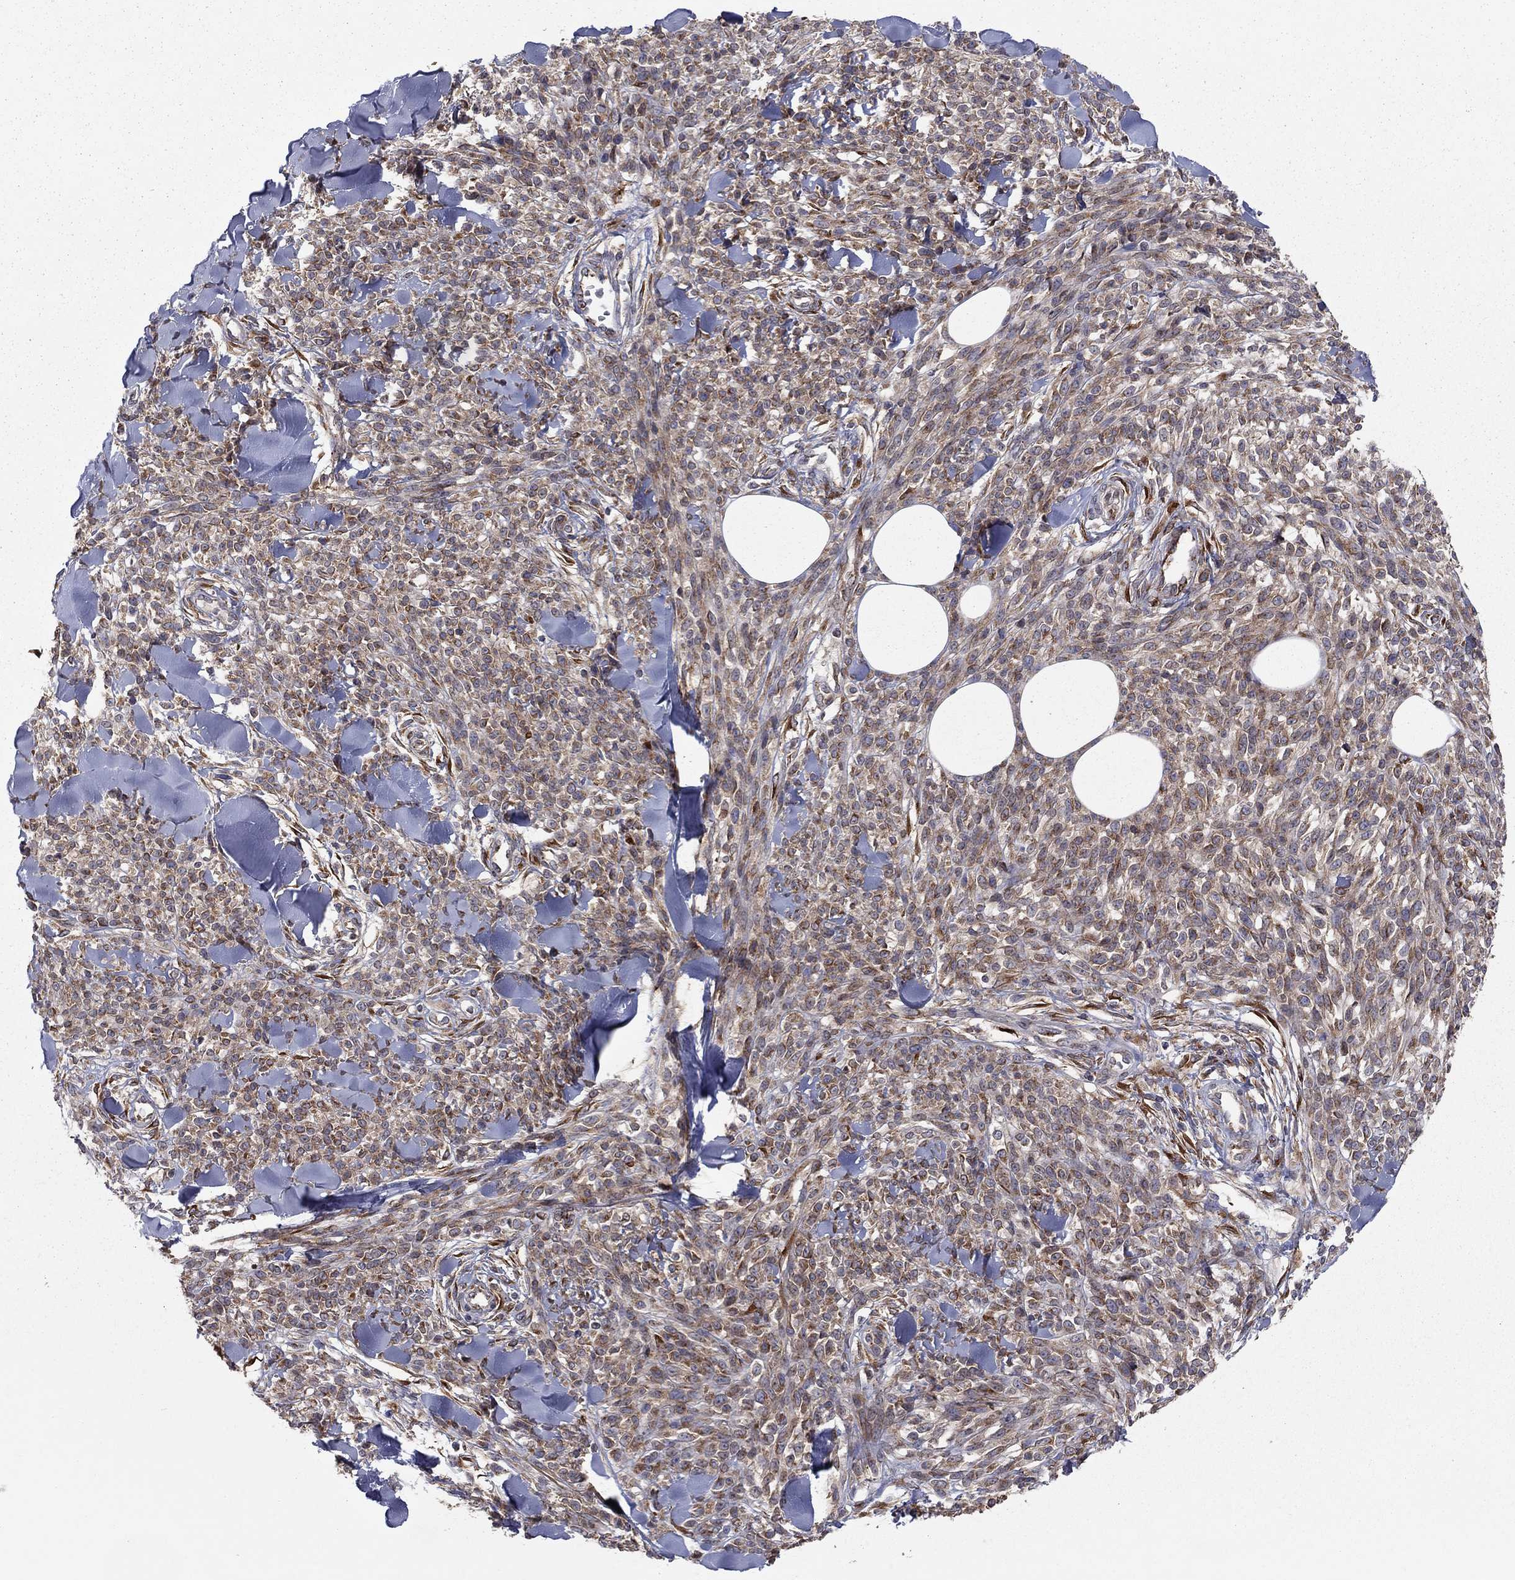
{"staining": {"intensity": "moderate", "quantity": ">75%", "location": "cytoplasmic/membranous"}, "tissue": "melanoma", "cell_type": "Tumor cells", "image_type": "cancer", "snomed": [{"axis": "morphology", "description": "Malignant melanoma, NOS"}, {"axis": "topography", "description": "Skin"}, {"axis": "topography", "description": "Skin of trunk"}], "caption": "Immunohistochemistry staining of malignant melanoma, which shows medium levels of moderate cytoplasmic/membranous staining in approximately >75% of tumor cells indicating moderate cytoplasmic/membranous protein positivity. The staining was performed using DAB (3,3'-diaminobenzidine) (brown) for protein detection and nuclei were counterstained in hematoxylin (blue).", "gene": "YIF1A", "patient": {"sex": "male", "age": 74}}